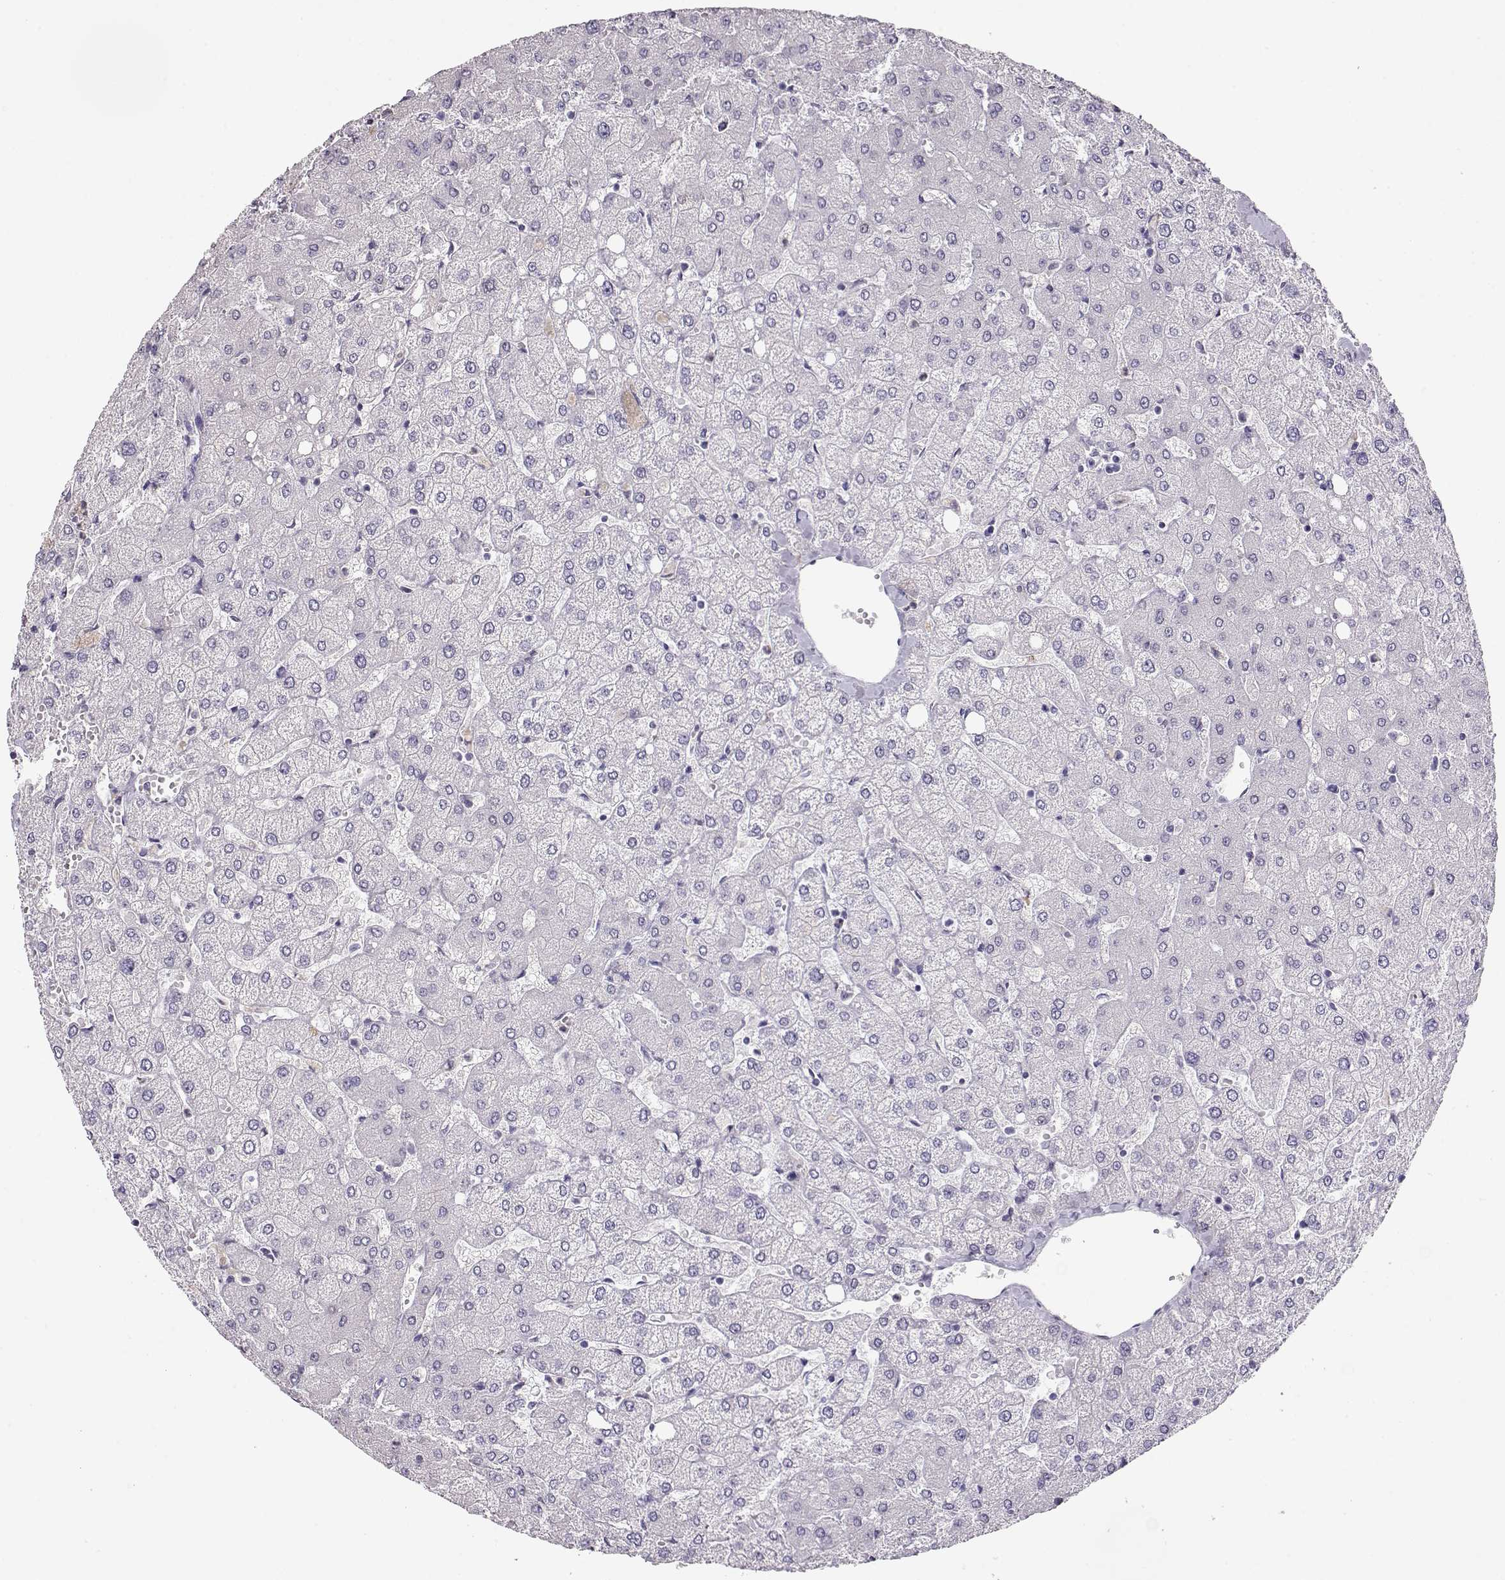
{"staining": {"intensity": "negative", "quantity": "none", "location": "none"}, "tissue": "liver", "cell_type": "Cholangiocytes", "image_type": "normal", "snomed": [{"axis": "morphology", "description": "Normal tissue, NOS"}, {"axis": "topography", "description": "Liver"}], "caption": "Immunohistochemistry image of normal liver: liver stained with DAB exhibits no significant protein expression in cholangiocytes. The staining was performed using DAB (3,3'-diaminobenzidine) to visualize the protein expression in brown, while the nuclei were stained in blue with hematoxylin (Magnification: 20x).", "gene": "CCR8", "patient": {"sex": "female", "age": 54}}